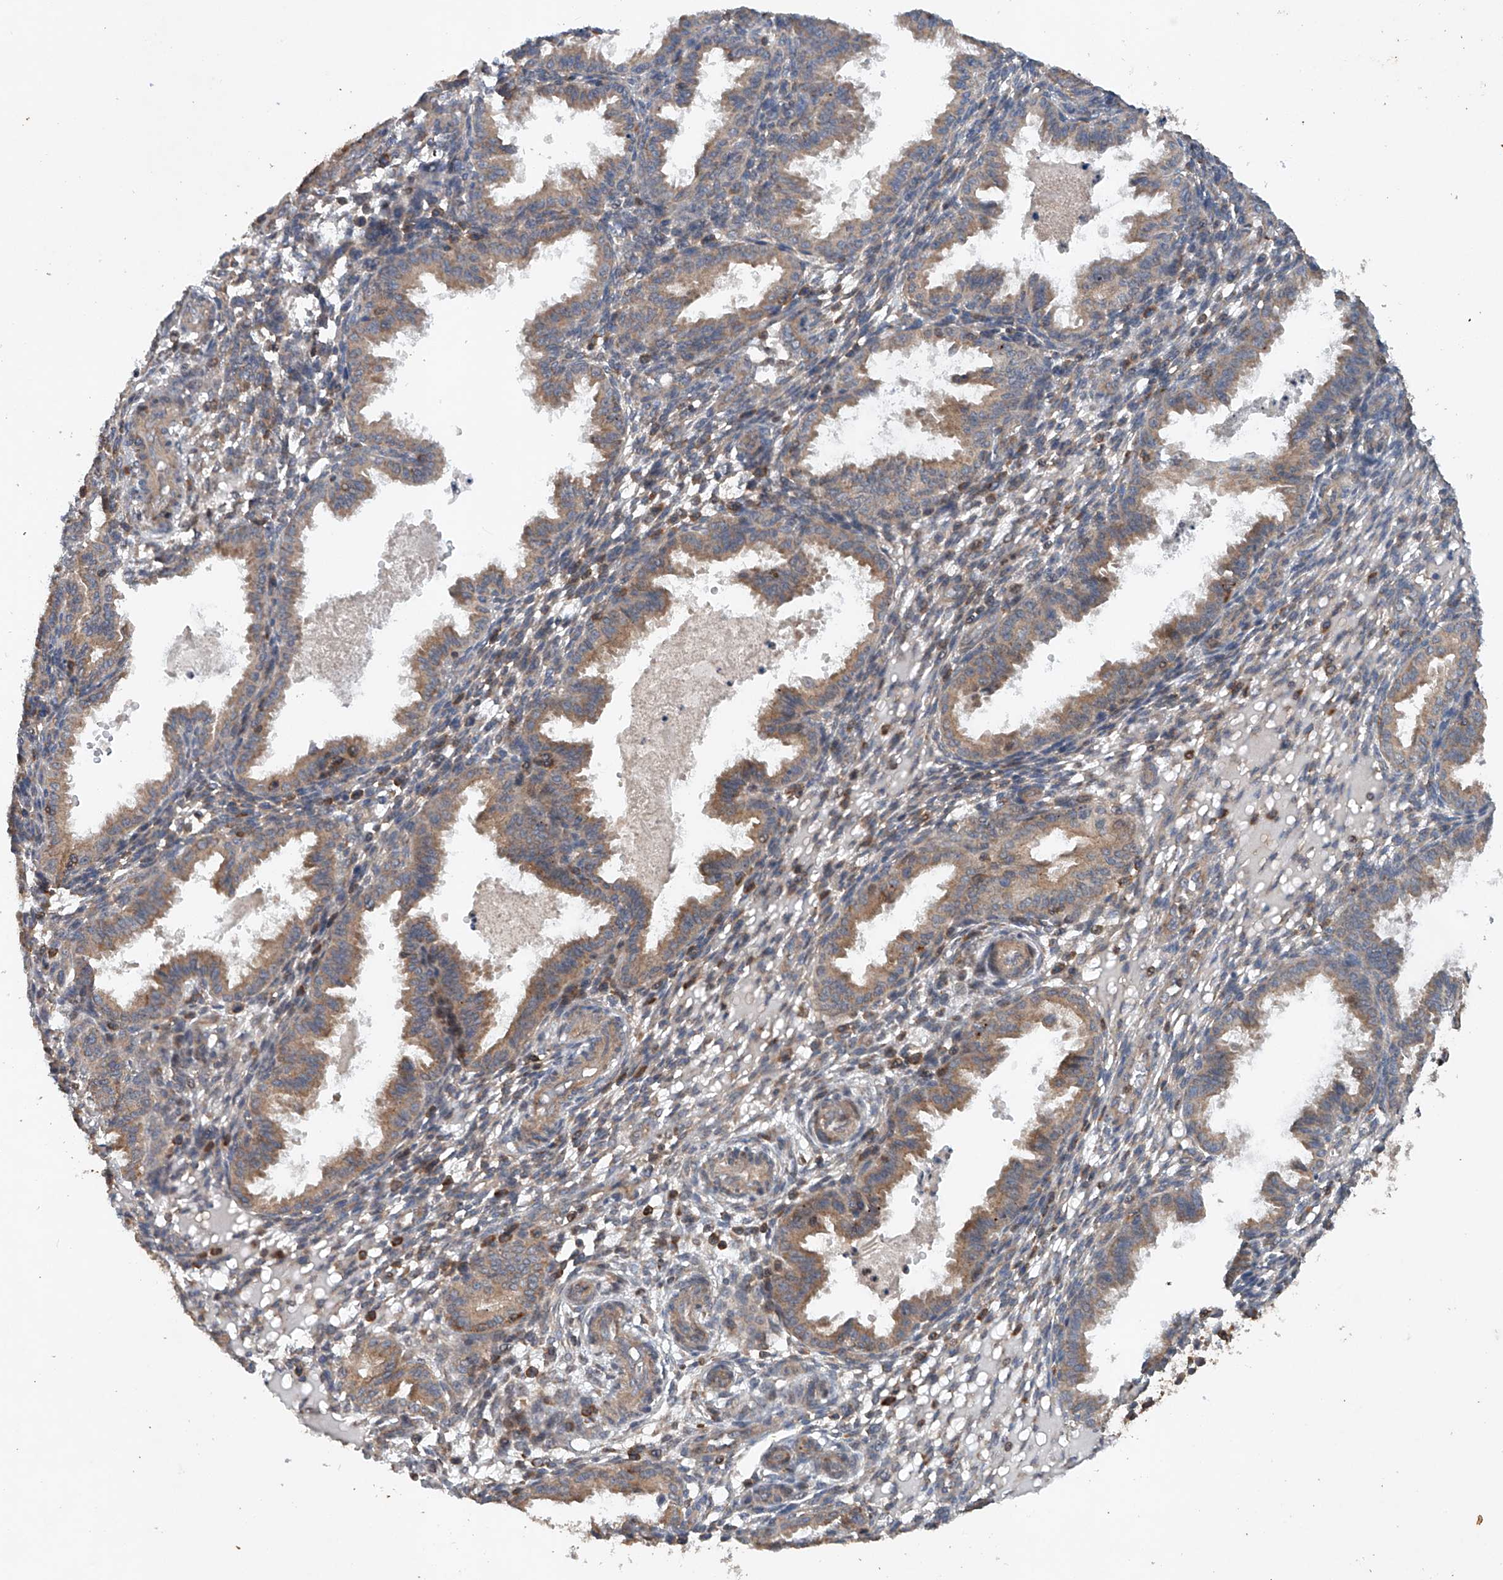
{"staining": {"intensity": "moderate", "quantity": "<25%", "location": "cytoplasmic/membranous"}, "tissue": "endometrium", "cell_type": "Cells in endometrial stroma", "image_type": "normal", "snomed": [{"axis": "morphology", "description": "Normal tissue, NOS"}, {"axis": "topography", "description": "Endometrium"}], "caption": "A low amount of moderate cytoplasmic/membranous staining is appreciated in approximately <25% of cells in endometrial stroma in benign endometrium. (DAB (3,3'-diaminobenzidine) IHC, brown staining for protein, blue staining for nuclei).", "gene": "CEP85L", "patient": {"sex": "female", "age": 33}}